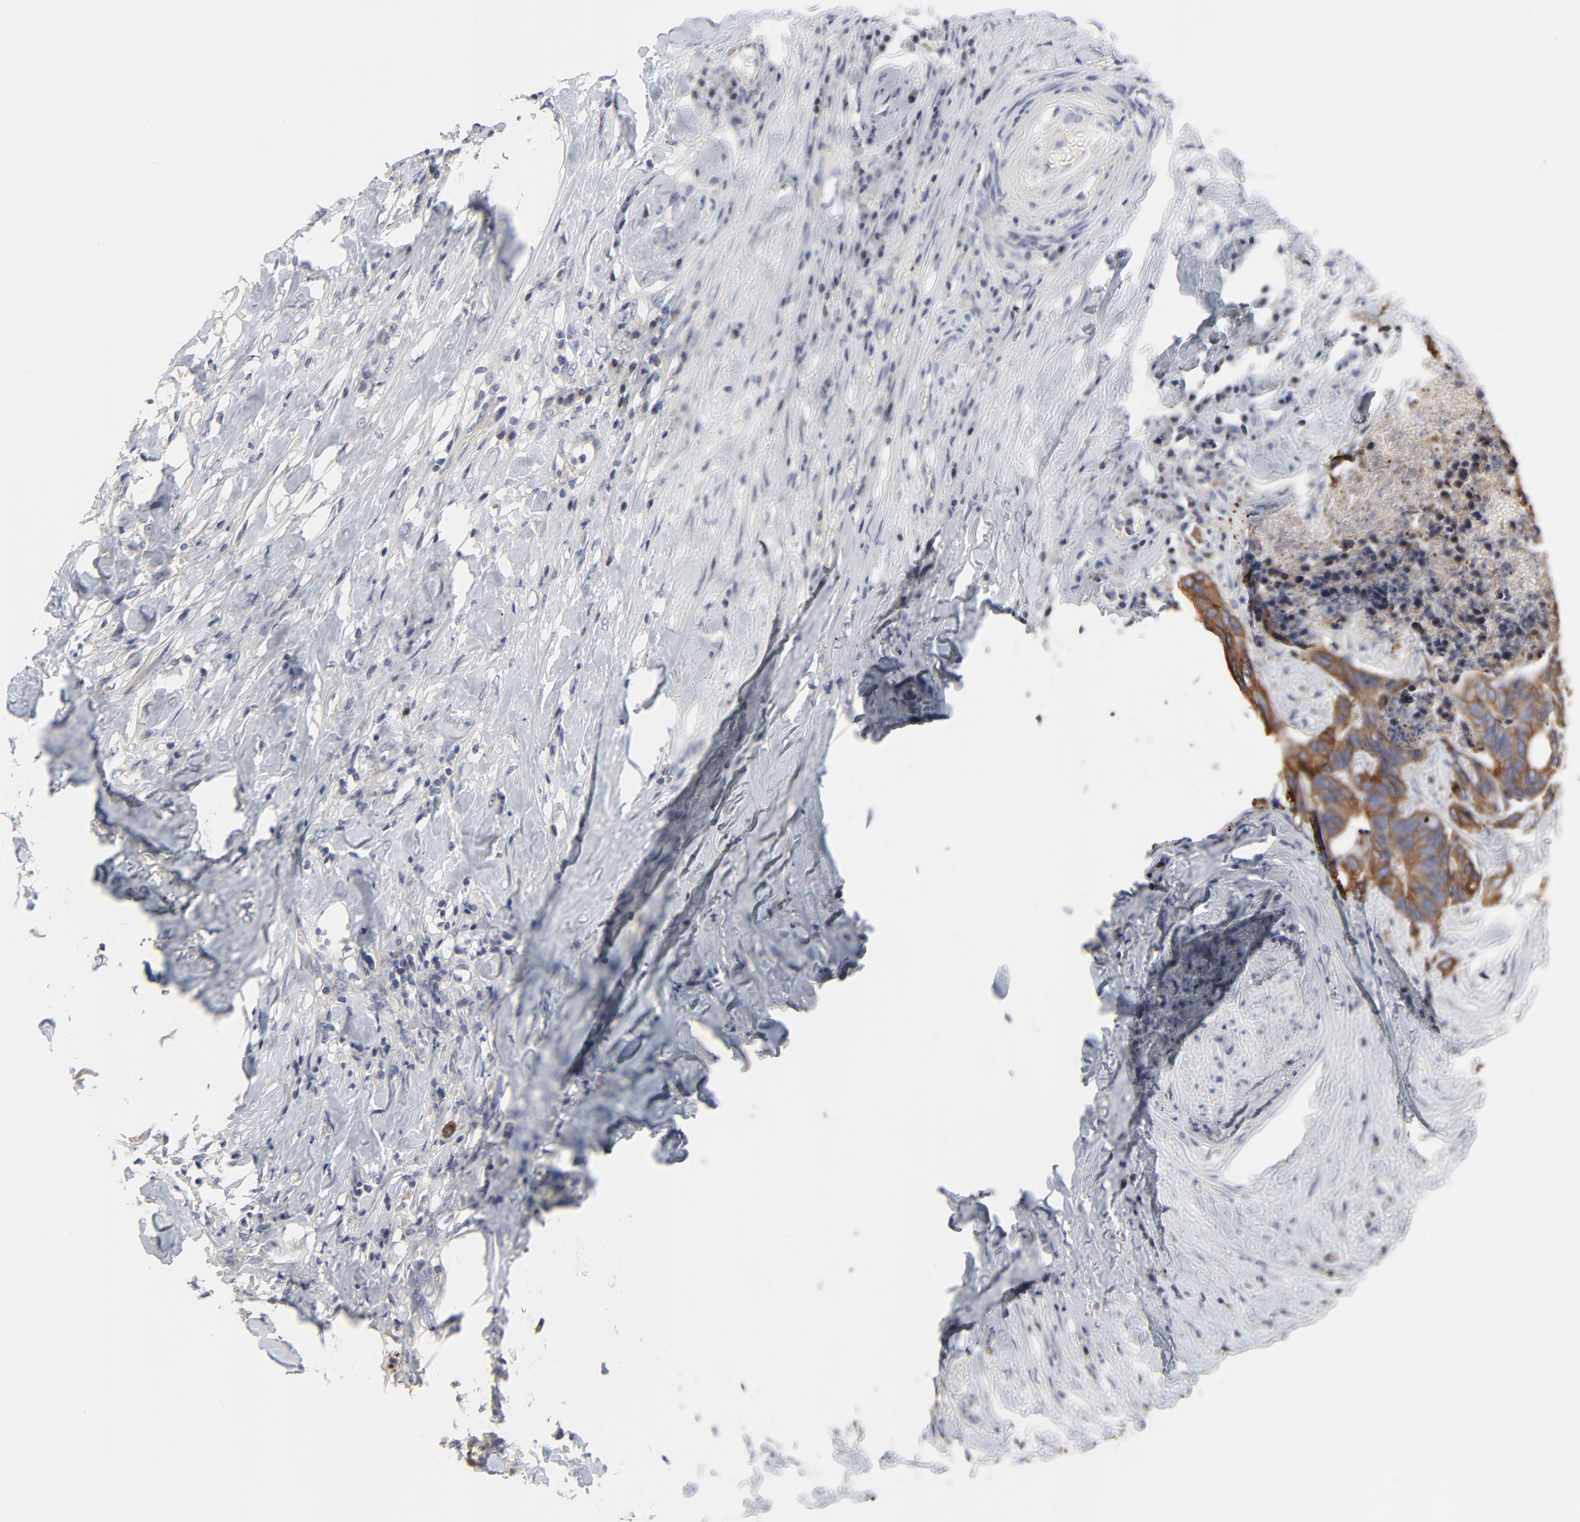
{"staining": {"intensity": "moderate", "quantity": ">75%", "location": "cytoplasmic/membranous"}, "tissue": "colorectal cancer", "cell_type": "Tumor cells", "image_type": "cancer", "snomed": [{"axis": "morphology", "description": "Adenocarcinoma, NOS"}, {"axis": "topography", "description": "Rectum"}], "caption": "DAB immunohistochemical staining of adenocarcinoma (colorectal) shows moderate cytoplasmic/membranous protein staining in approximately >75% of tumor cells.", "gene": "LNX1", "patient": {"sex": "male", "age": 55}}